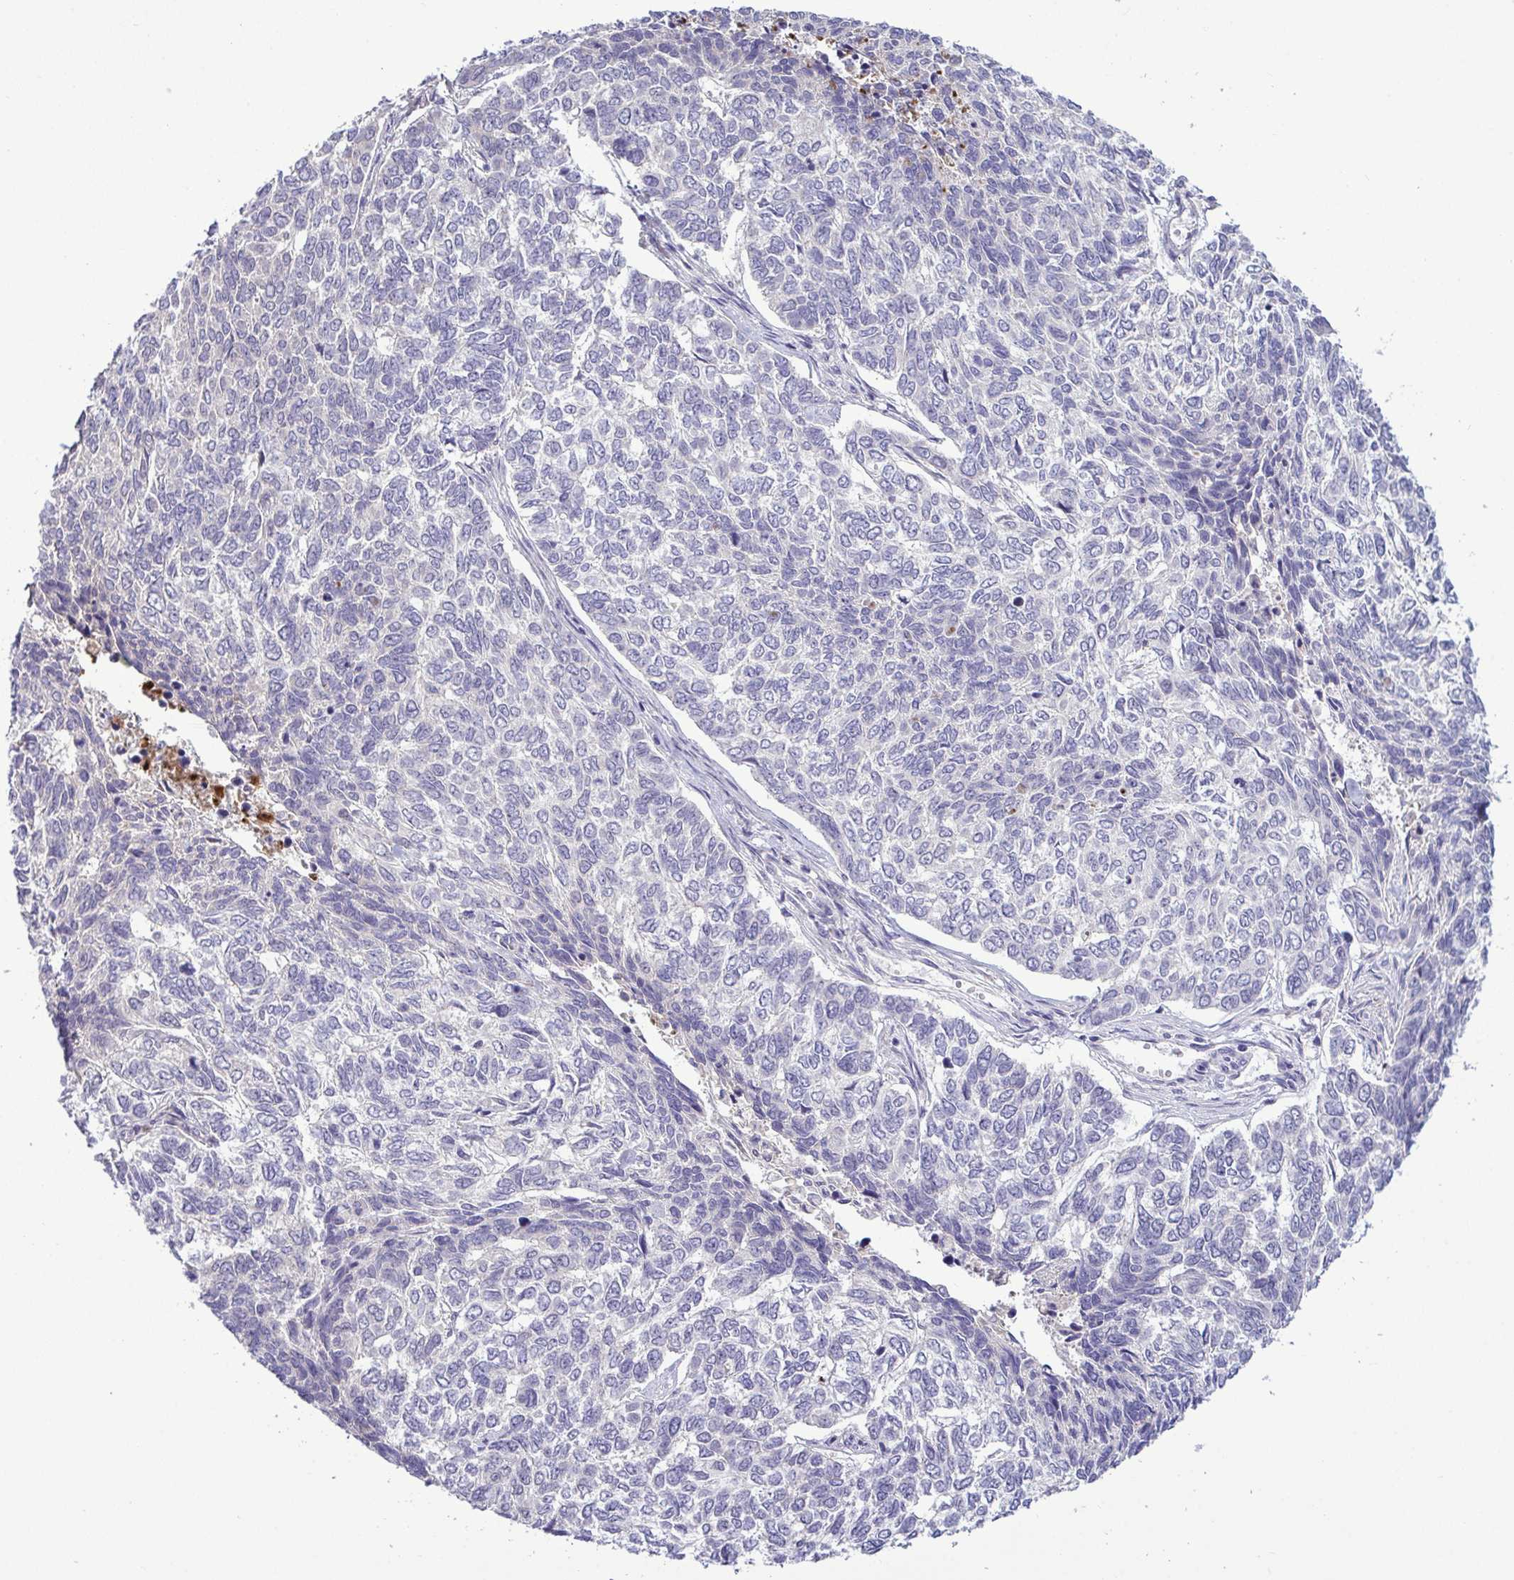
{"staining": {"intensity": "negative", "quantity": "none", "location": "none"}, "tissue": "skin cancer", "cell_type": "Tumor cells", "image_type": "cancer", "snomed": [{"axis": "morphology", "description": "Basal cell carcinoma"}, {"axis": "topography", "description": "Skin"}], "caption": "Immunohistochemistry (IHC) photomicrograph of skin cancer (basal cell carcinoma) stained for a protein (brown), which exhibits no staining in tumor cells. (DAB IHC, high magnification).", "gene": "SYNPO2L", "patient": {"sex": "female", "age": 65}}